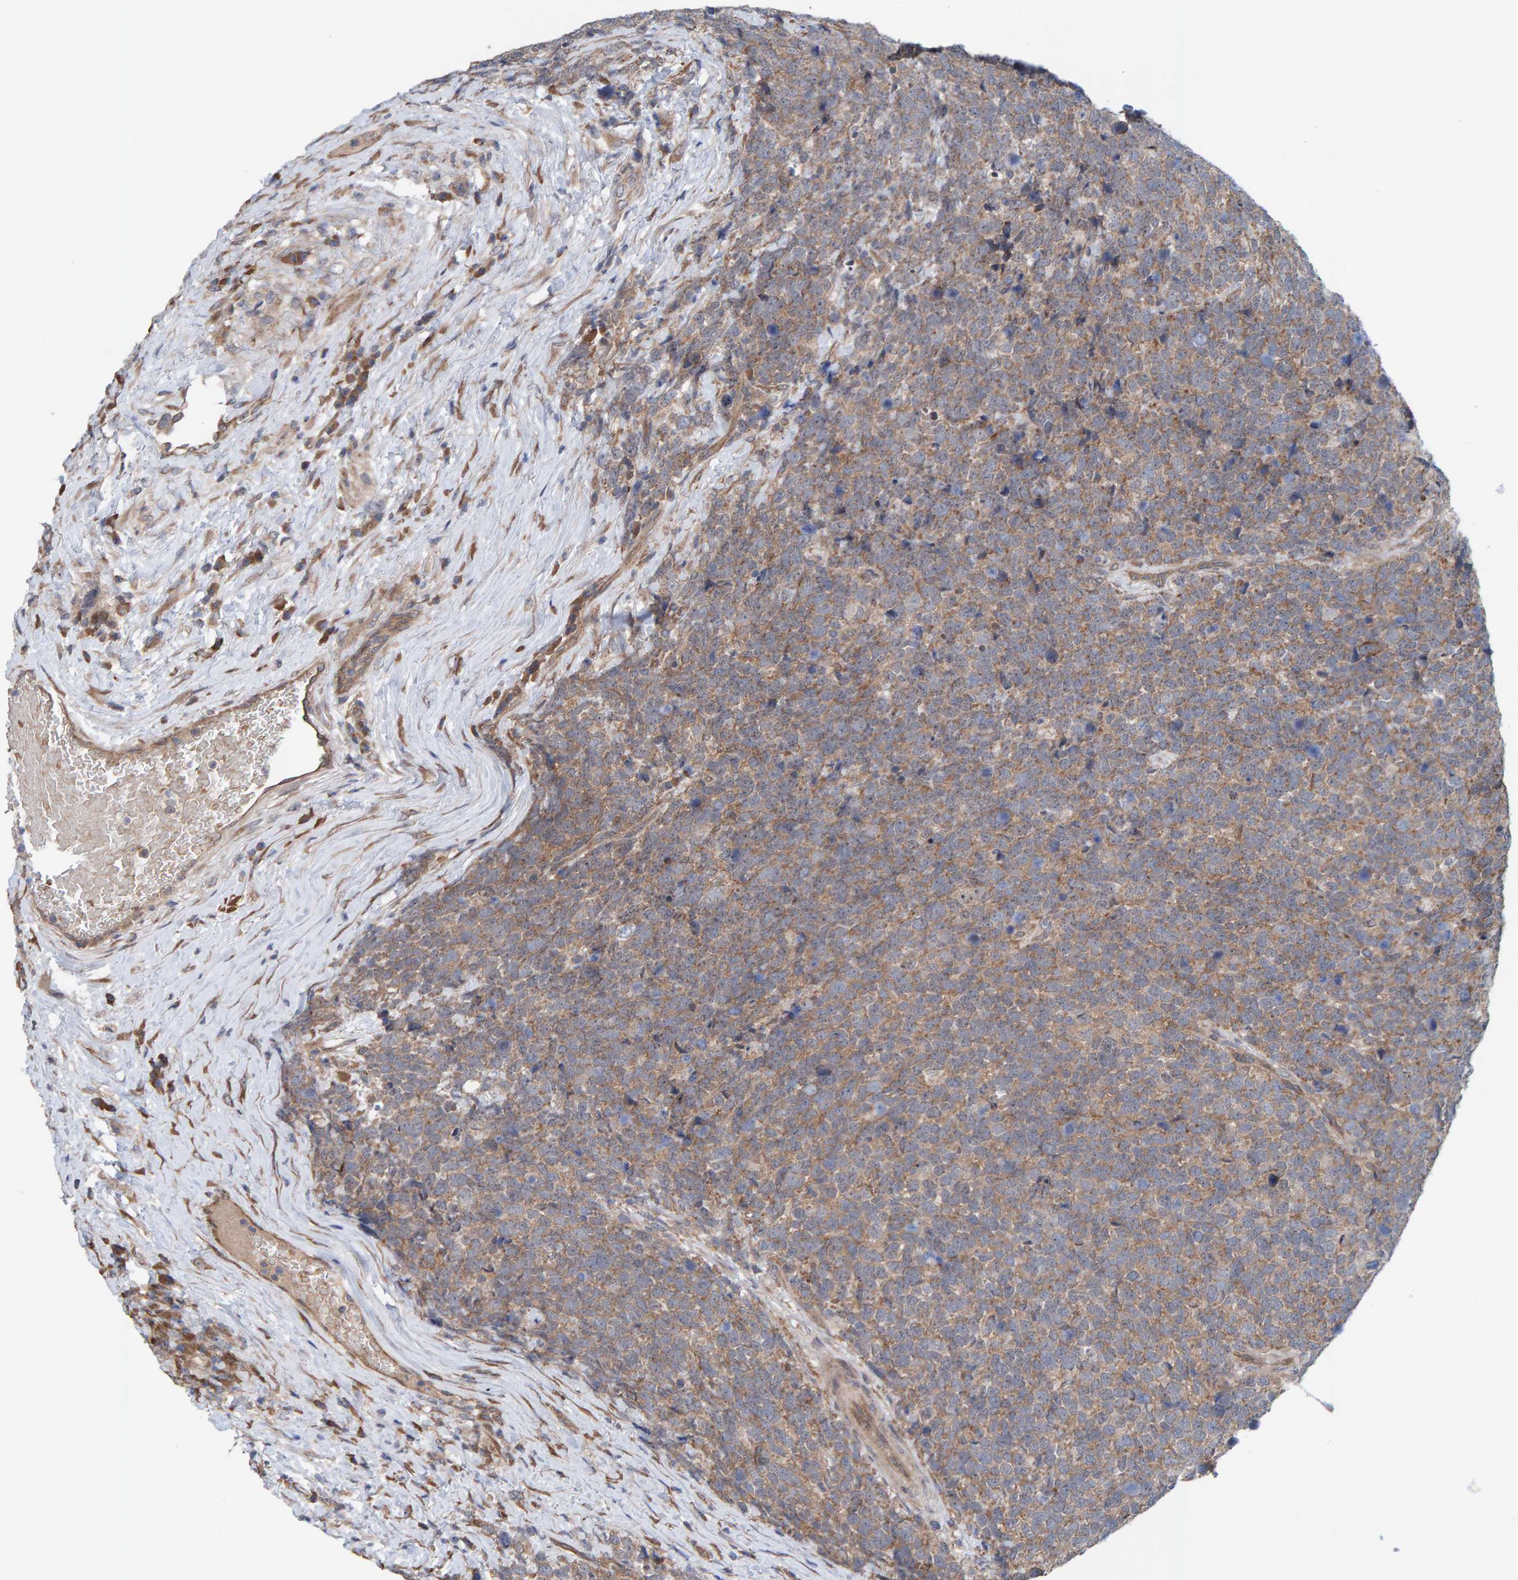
{"staining": {"intensity": "moderate", "quantity": ">75%", "location": "cytoplasmic/membranous"}, "tissue": "urothelial cancer", "cell_type": "Tumor cells", "image_type": "cancer", "snomed": [{"axis": "morphology", "description": "Urothelial carcinoma, High grade"}, {"axis": "topography", "description": "Urinary bladder"}], "caption": "Urothelial carcinoma (high-grade) tissue shows moderate cytoplasmic/membranous expression in about >75% of tumor cells, visualized by immunohistochemistry.", "gene": "LRSAM1", "patient": {"sex": "female", "age": 82}}